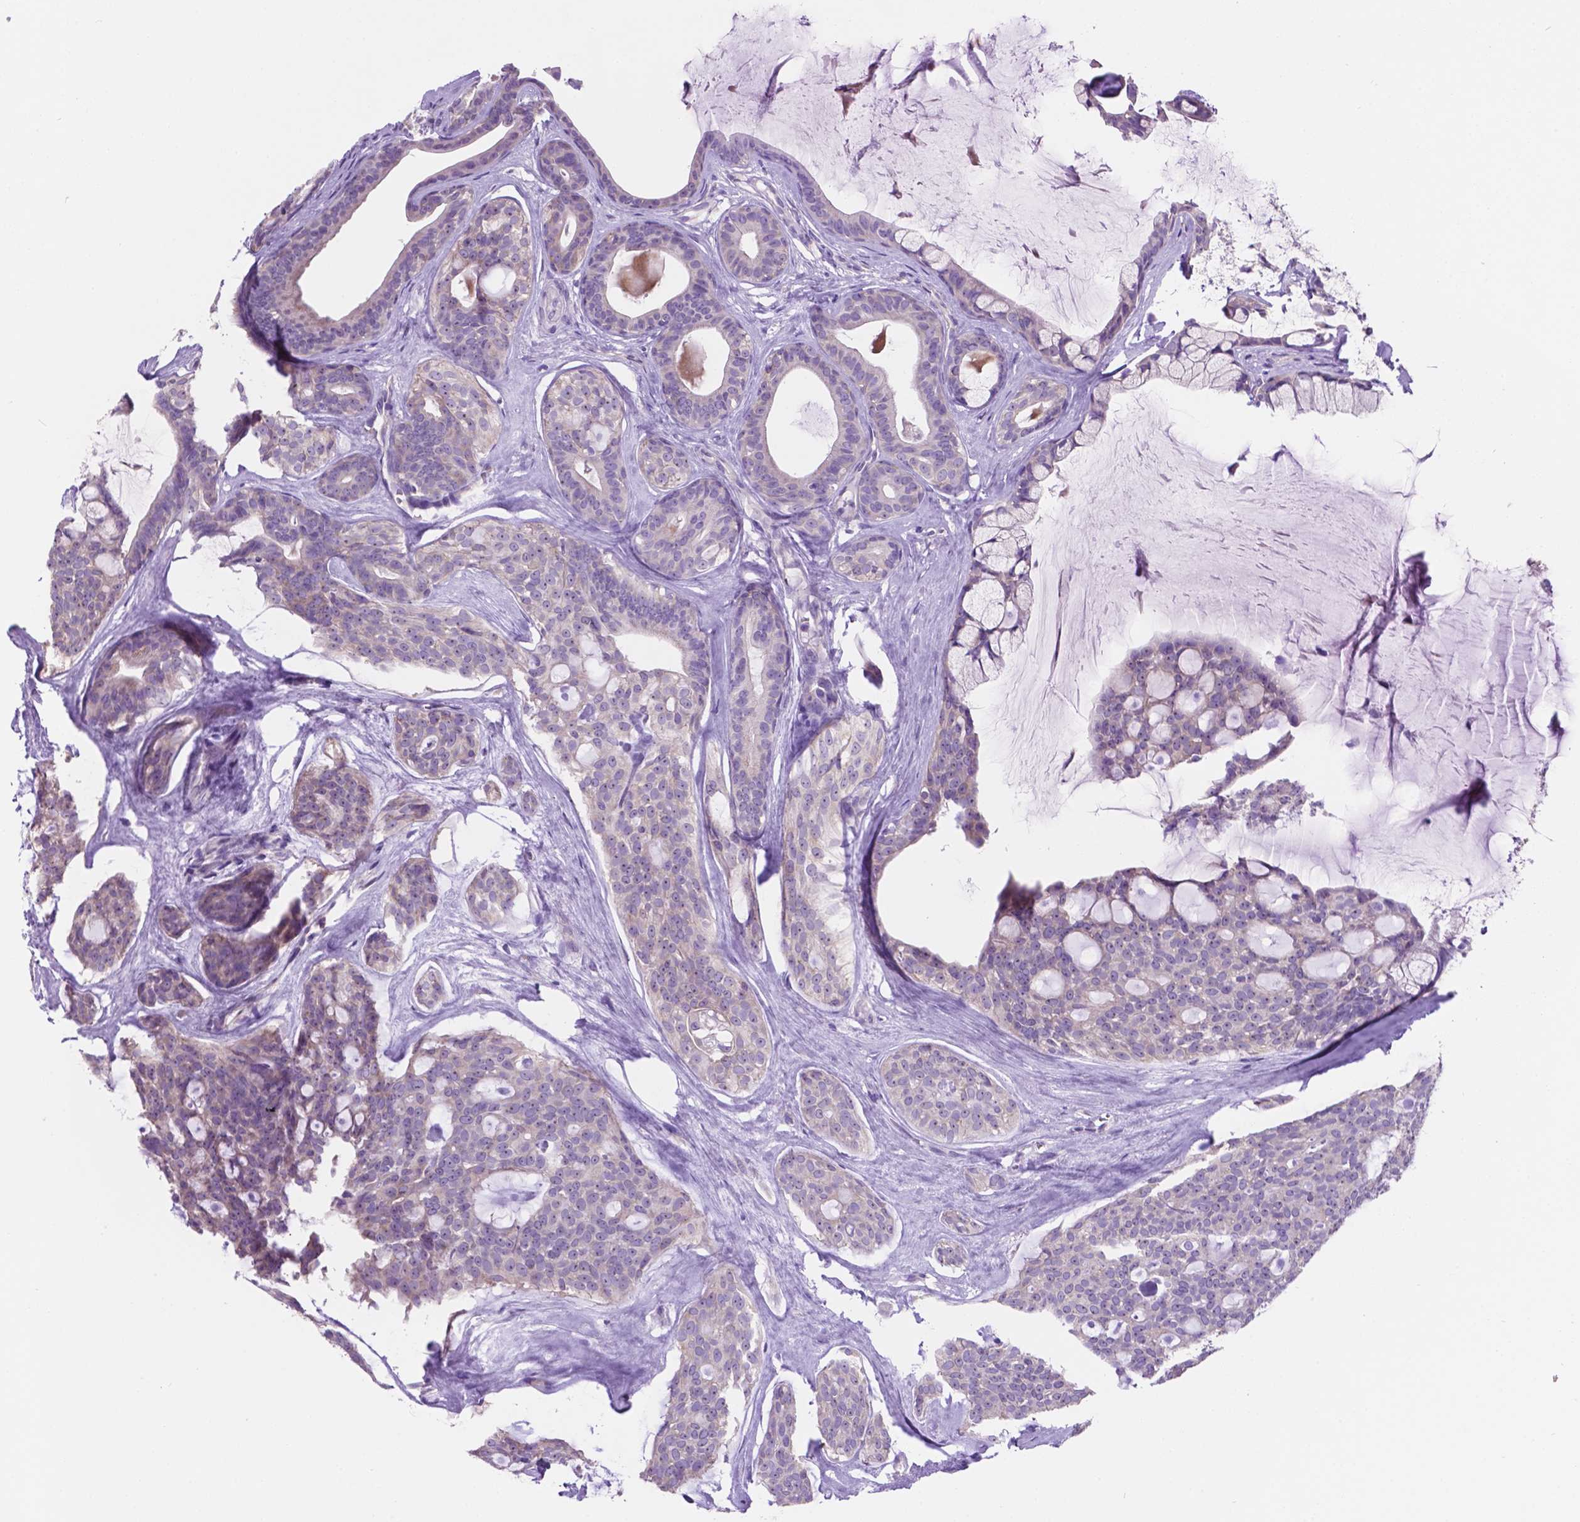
{"staining": {"intensity": "negative", "quantity": "none", "location": "none"}, "tissue": "head and neck cancer", "cell_type": "Tumor cells", "image_type": "cancer", "snomed": [{"axis": "morphology", "description": "Adenocarcinoma, NOS"}, {"axis": "topography", "description": "Head-Neck"}], "caption": "A histopathology image of head and neck cancer stained for a protein shows no brown staining in tumor cells.", "gene": "SPDYA", "patient": {"sex": "male", "age": 66}}